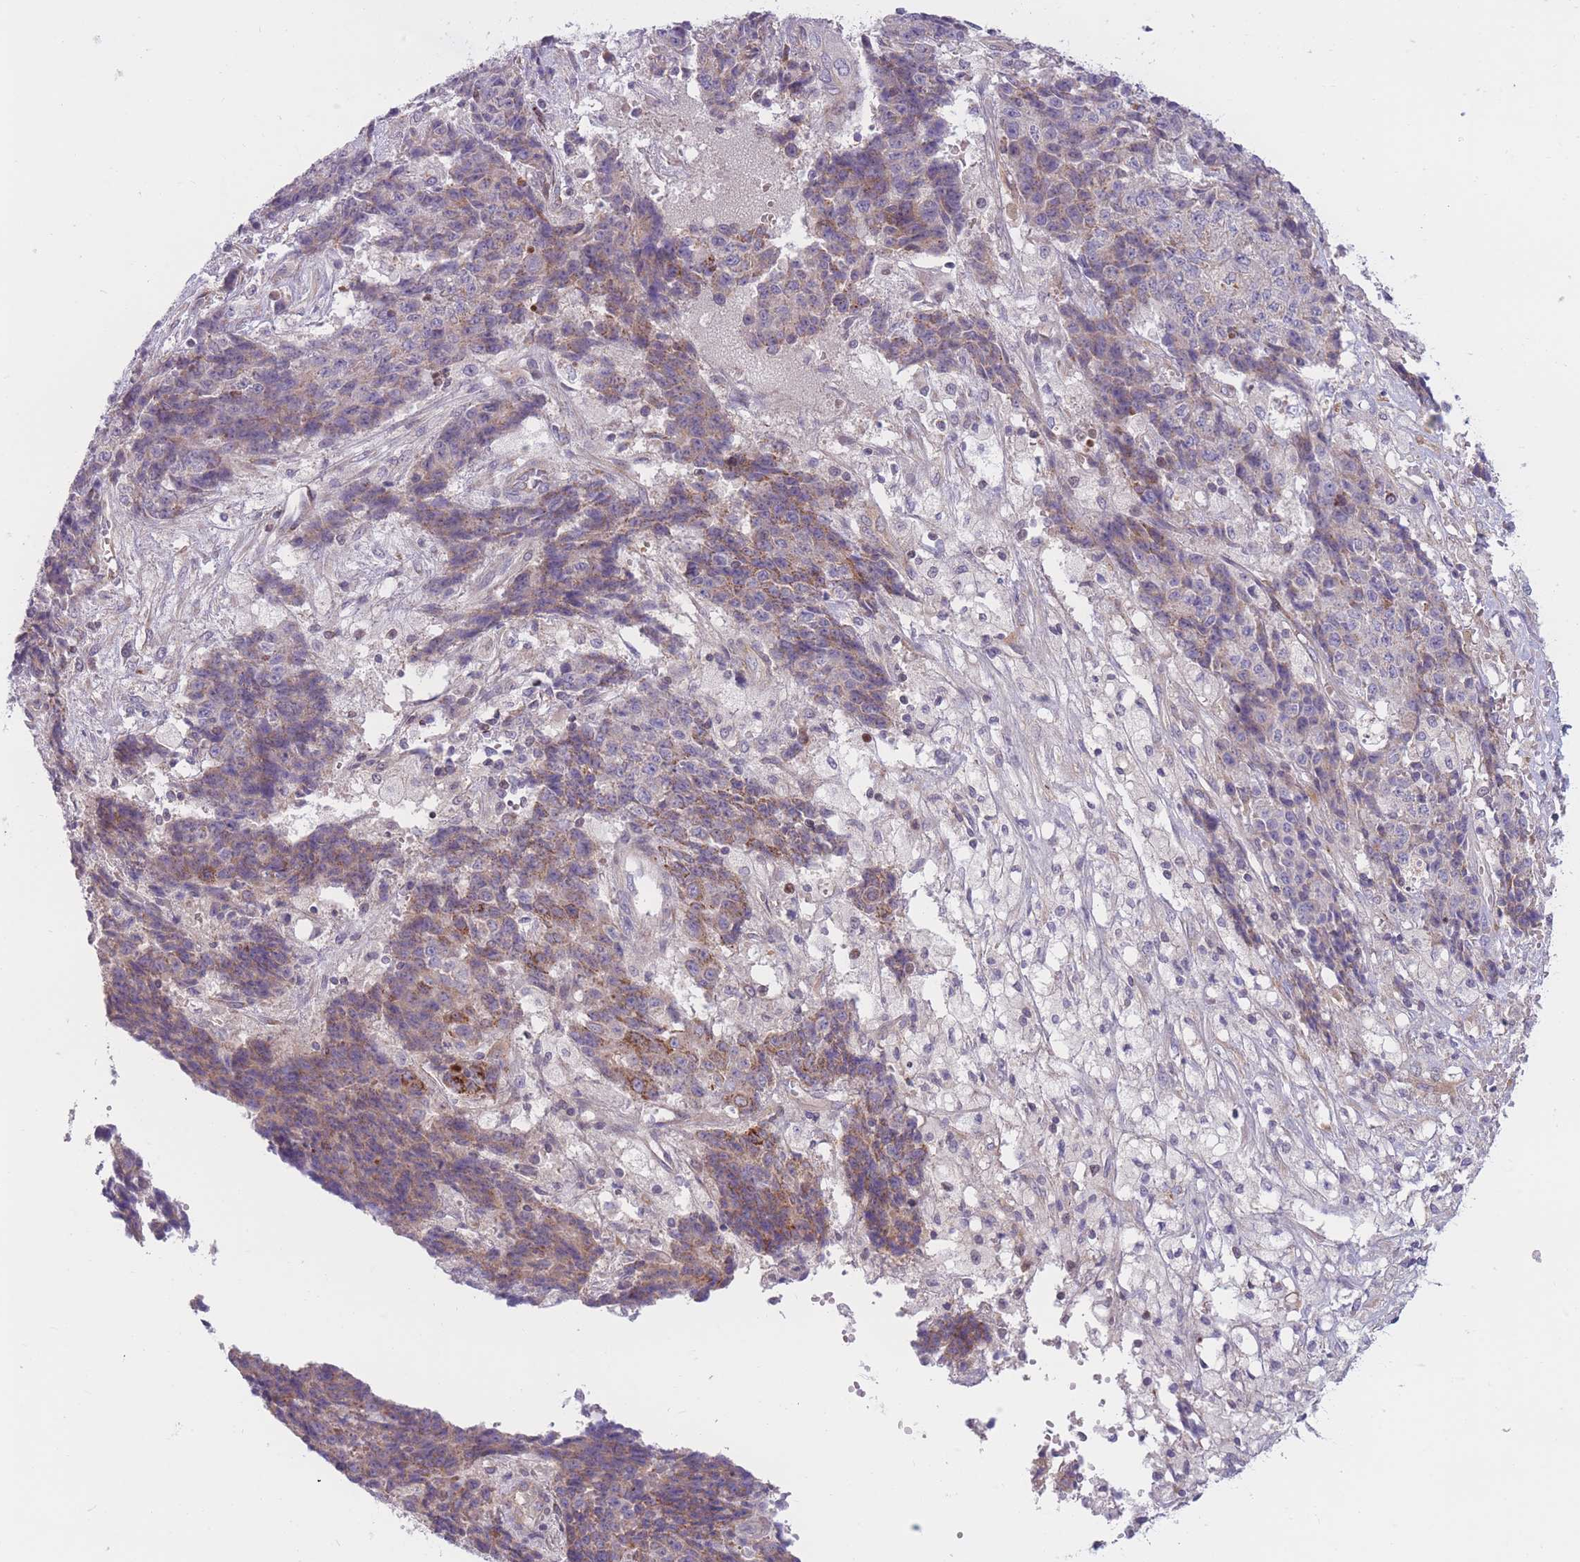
{"staining": {"intensity": "weak", "quantity": "25%-75%", "location": "cytoplasmic/membranous"}, "tissue": "ovarian cancer", "cell_type": "Tumor cells", "image_type": "cancer", "snomed": [{"axis": "morphology", "description": "Carcinoma, endometroid"}, {"axis": "topography", "description": "Ovary"}], "caption": "Immunohistochemical staining of human ovarian endometroid carcinoma displays weak cytoplasmic/membranous protein expression in approximately 25%-75% of tumor cells. The staining is performed using DAB (3,3'-diaminobenzidine) brown chromogen to label protein expression. The nuclei are counter-stained blue using hematoxylin.", "gene": "PDE4A", "patient": {"sex": "female", "age": 42}}